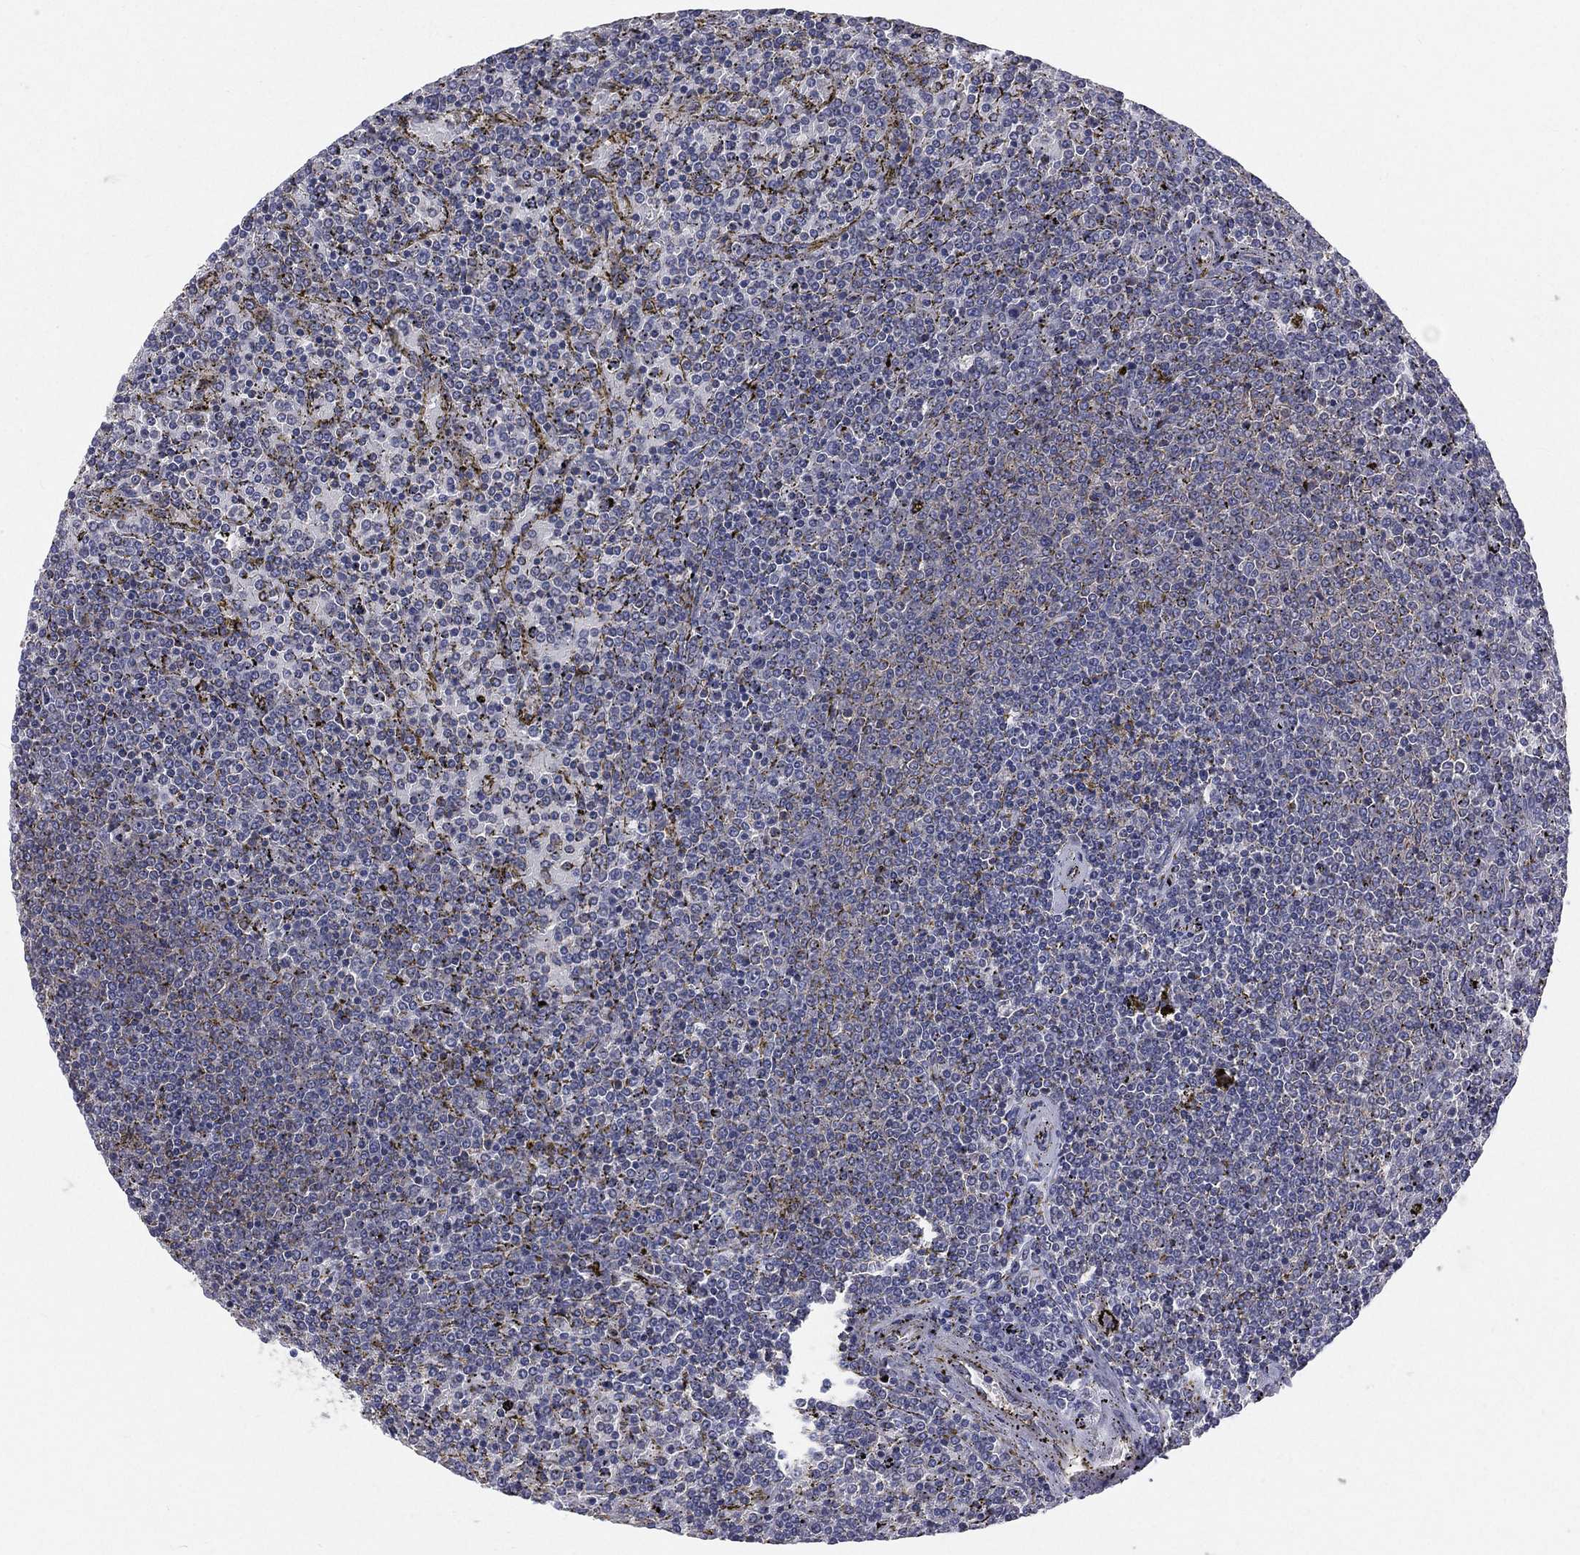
{"staining": {"intensity": "negative", "quantity": "none", "location": "none"}, "tissue": "lymphoma", "cell_type": "Tumor cells", "image_type": "cancer", "snomed": [{"axis": "morphology", "description": "Malignant lymphoma, non-Hodgkin's type, Low grade"}, {"axis": "topography", "description": "Spleen"}], "caption": "An IHC image of lymphoma is shown. There is no staining in tumor cells of lymphoma.", "gene": "CROCC", "patient": {"sex": "female", "age": 77}}